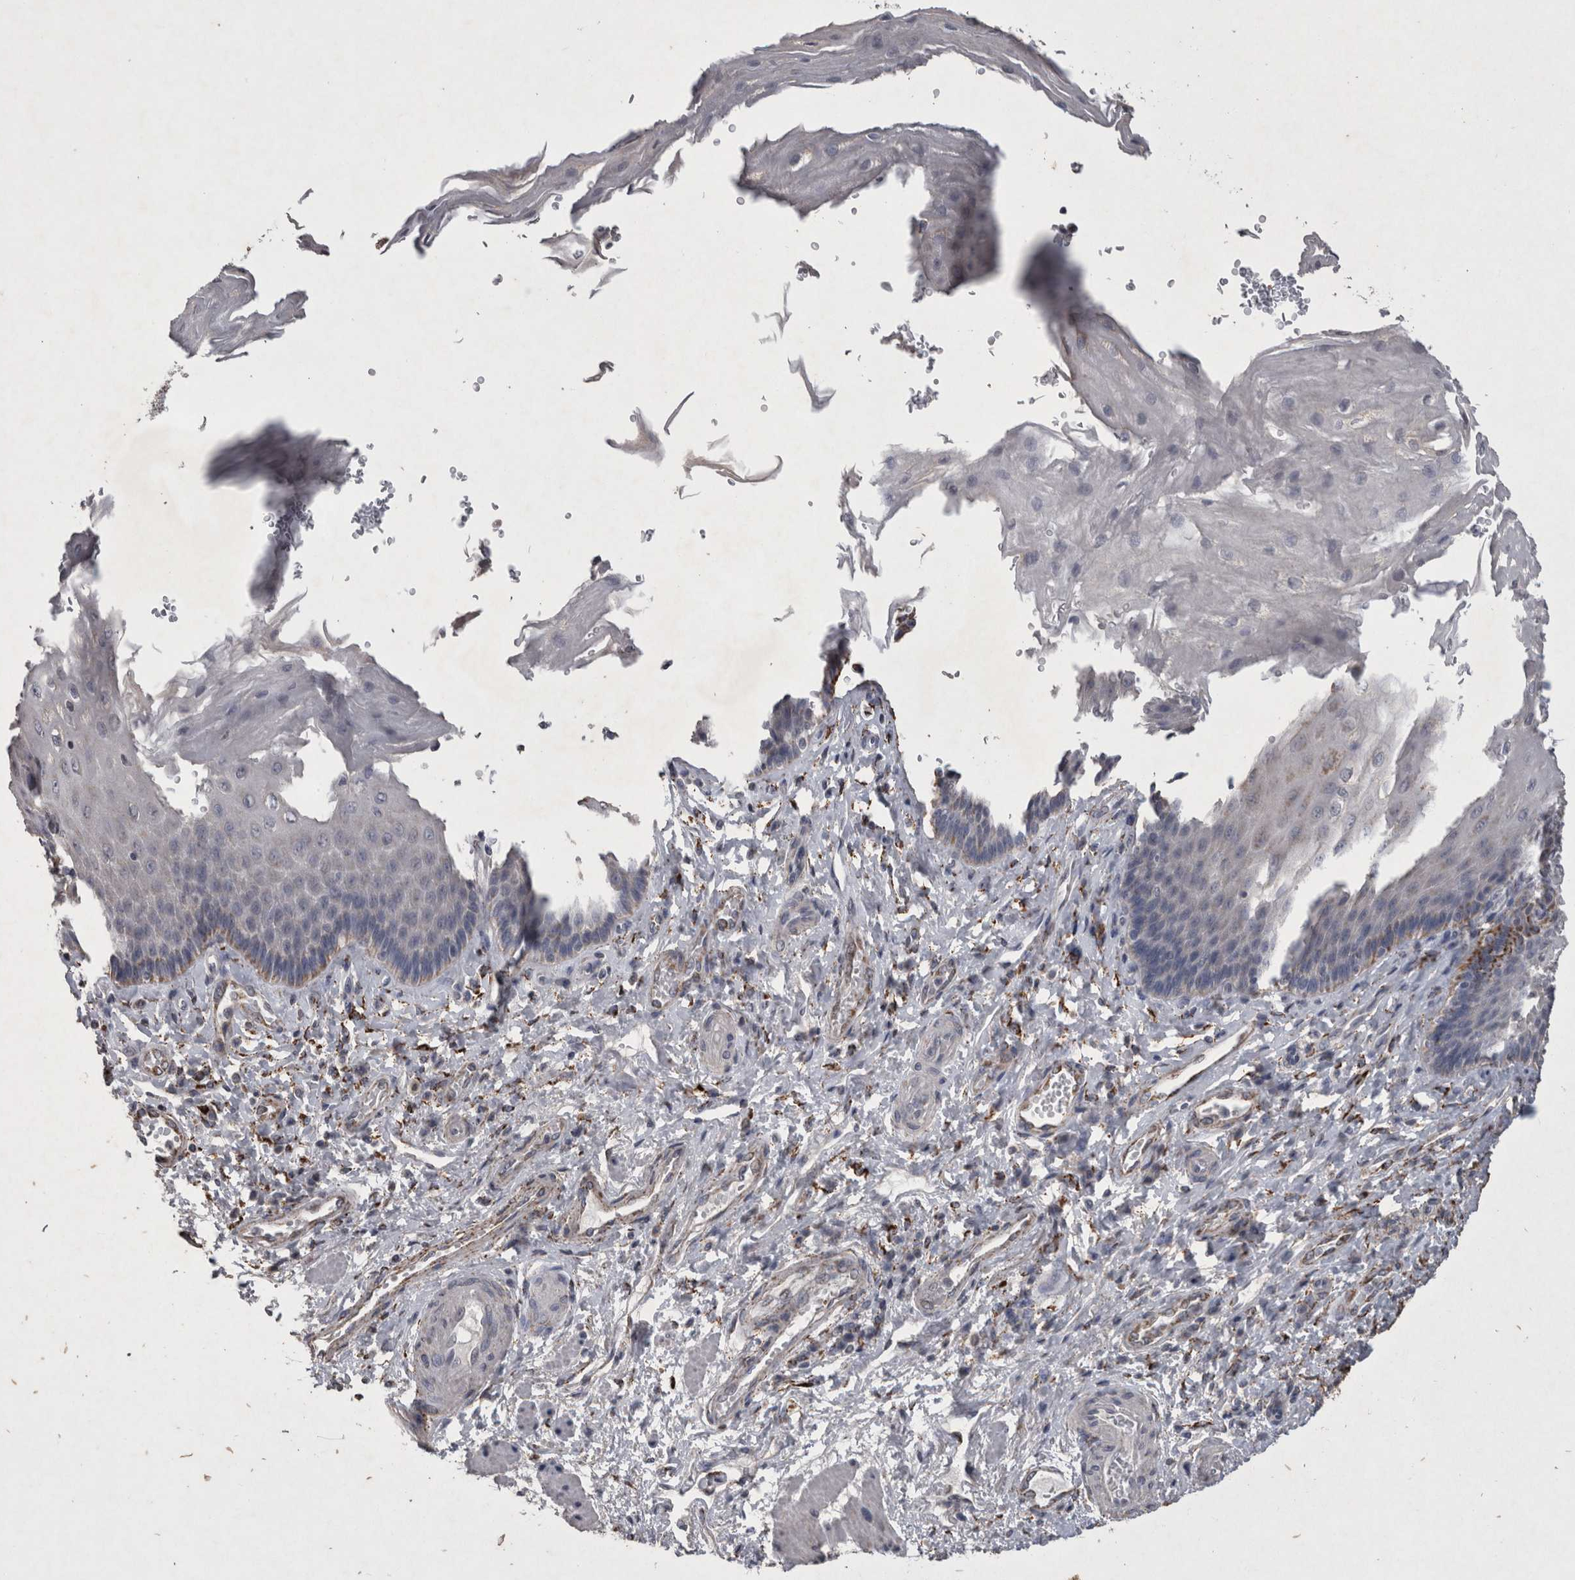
{"staining": {"intensity": "moderate", "quantity": "<25%", "location": "cytoplasmic/membranous"}, "tissue": "esophagus", "cell_type": "Squamous epithelial cells", "image_type": "normal", "snomed": [{"axis": "morphology", "description": "Normal tissue, NOS"}, {"axis": "topography", "description": "Esophagus"}], "caption": "Human esophagus stained for a protein (brown) exhibits moderate cytoplasmic/membranous positive positivity in about <25% of squamous epithelial cells.", "gene": "DKK3", "patient": {"sex": "male", "age": 54}}